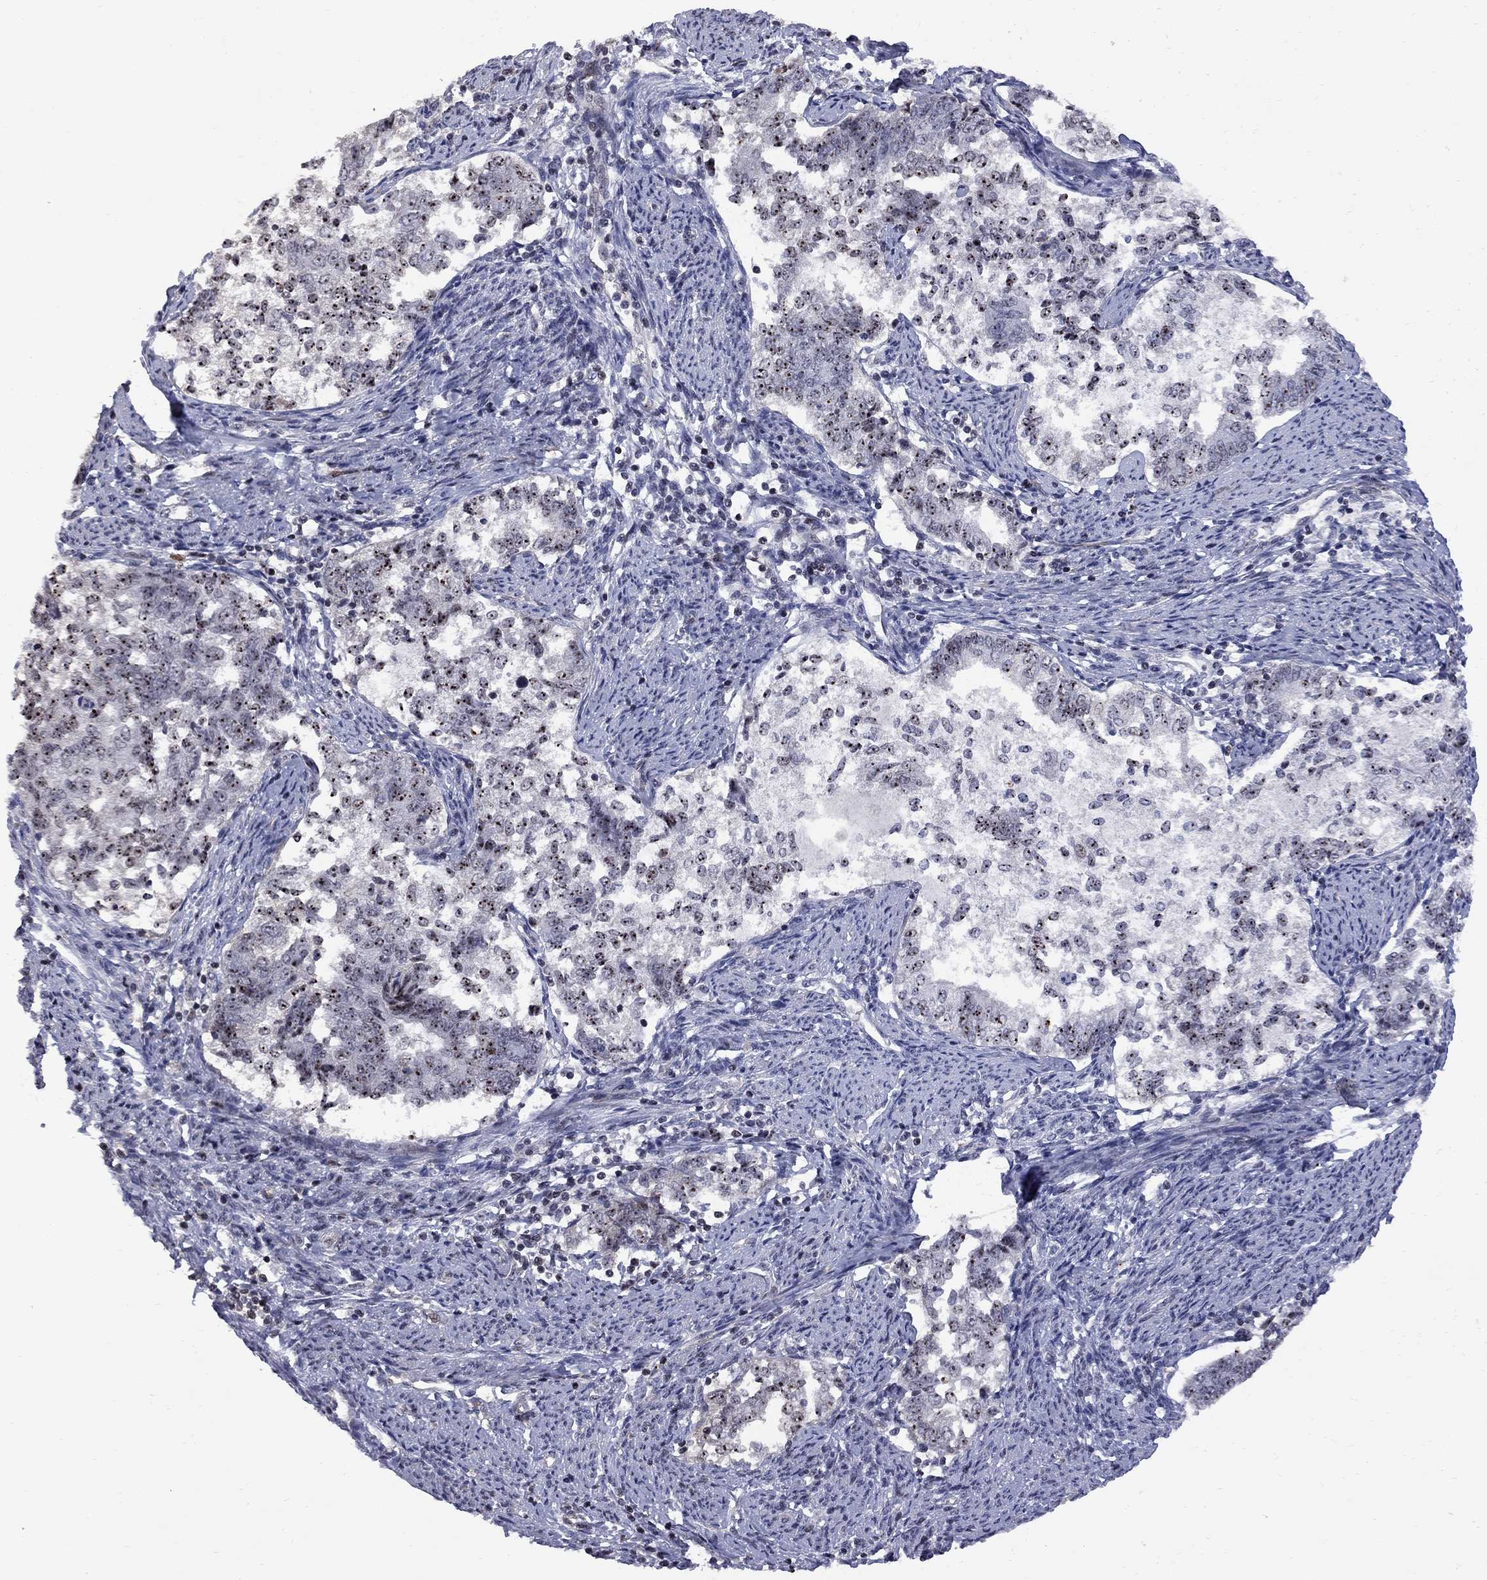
{"staining": {"intensity": "moderate", "quantity": "25%-75%", "location": "nuclear"}, "tissue": "endometrial cancer", "cell_type": "Tumor cells", "image_type": "cancer", "snomed": [{"axis": "morphology", "description": "Adenocarcinoma, NOS"}, {"axis": "topography", "description": "Endometrium"}], "caption": "This photomicrograph shows IHC staining of human adenocarcinoma (endometrial), with medium moderate nuclear positivity in about 25%-75% of tumor cells.", "gene": "DHX33", "patient": {"sex": "female", "age": 65}}